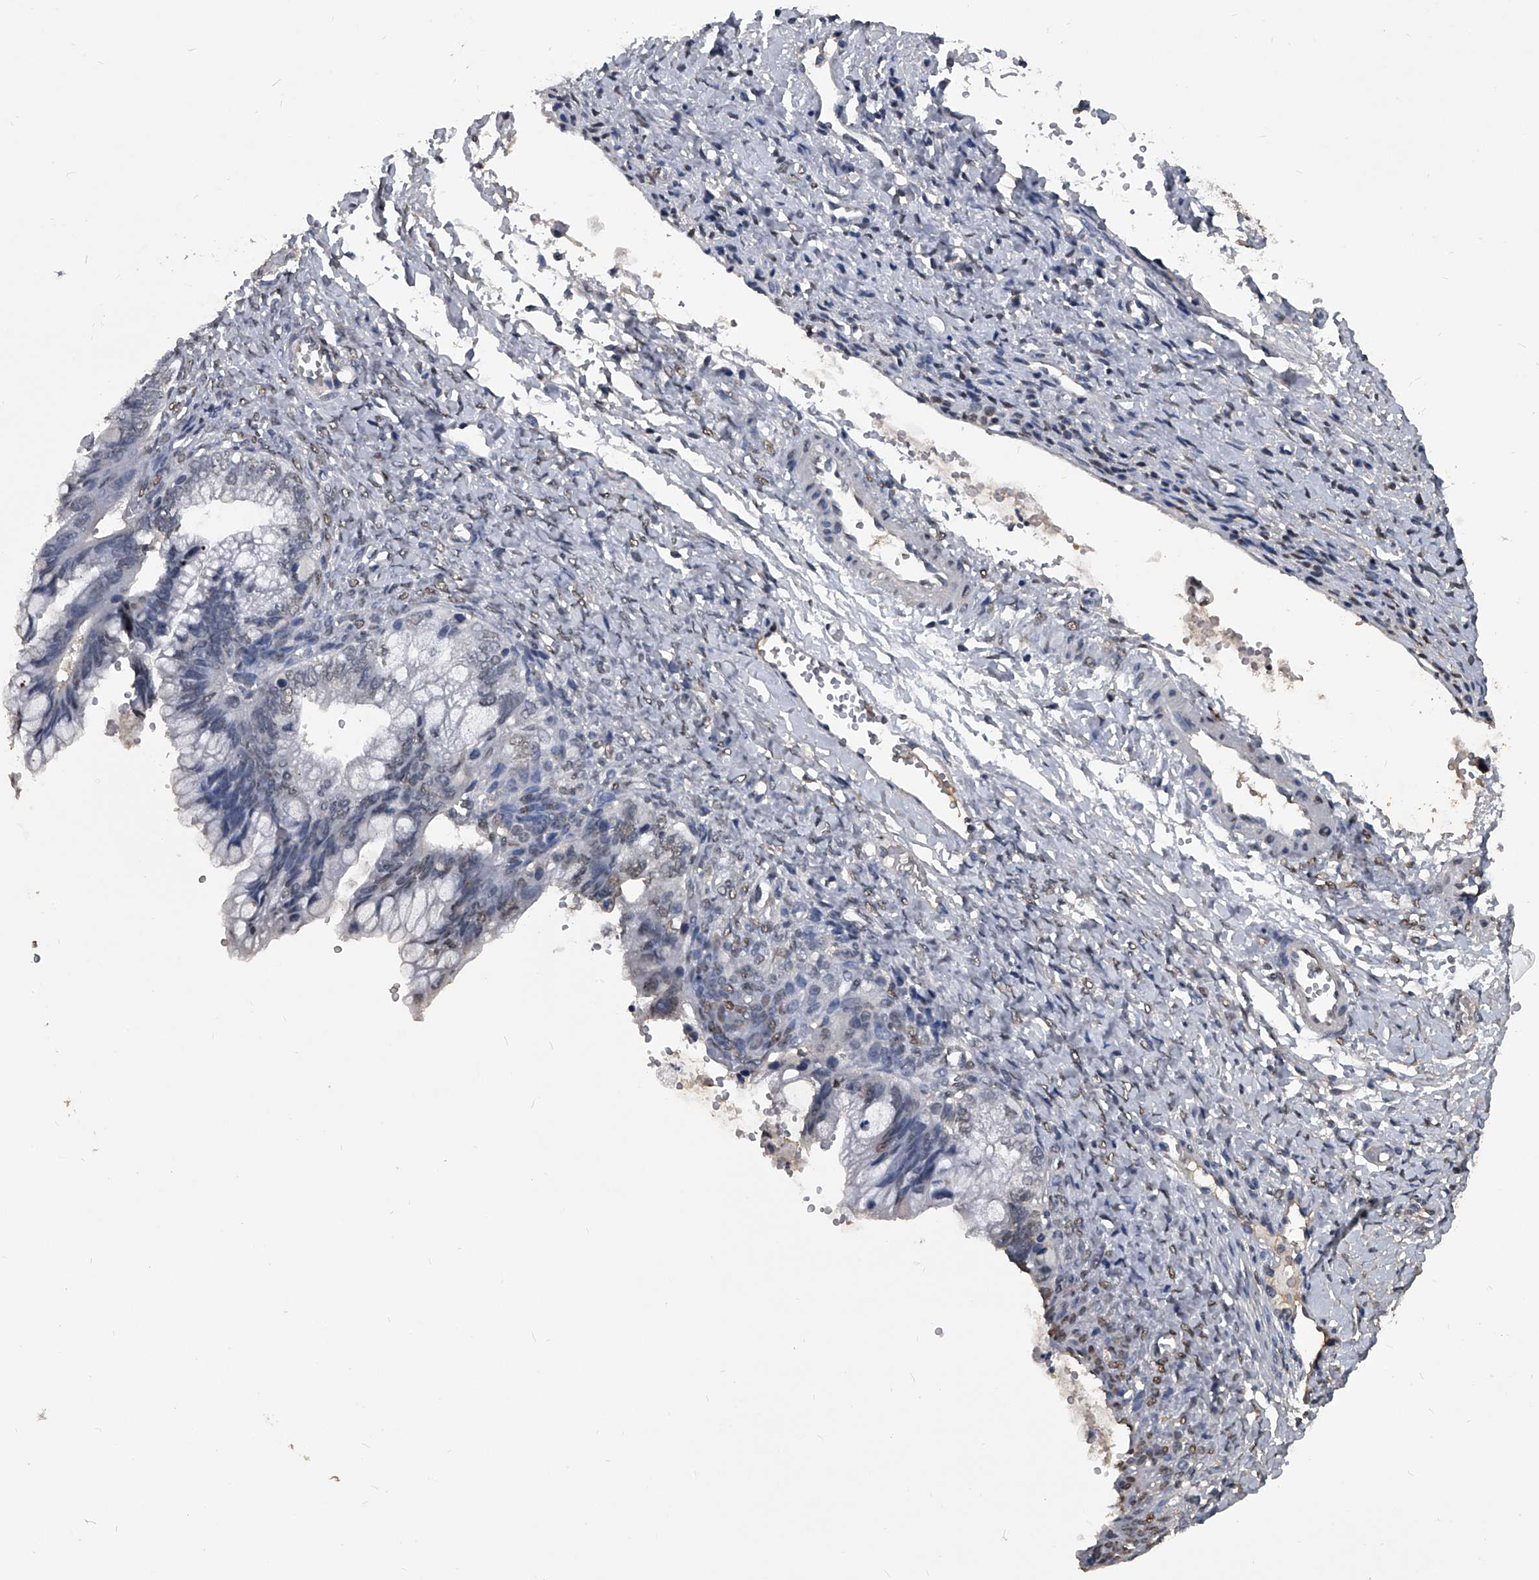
{"staining": {"intensity": "negative", "quantity": "none", "location": "none"}, "tissue": "ovarian cancer", "cell_type": "Tumor cells", "image_type": "cancer", "snomed": [{"axis": "morphology", "description": "Cystadenocarcinoma, mucinous, NOS"}, {"axis": "topography", "description": "Ovary"}], "caption": "The immunohistochemistry image has no significant positivity in tumor cells of mucinous cystadenocarcinoma (ovarian) tissue.", "gene": "MATR3", "patient": {"sex": "female", "age": 36}}